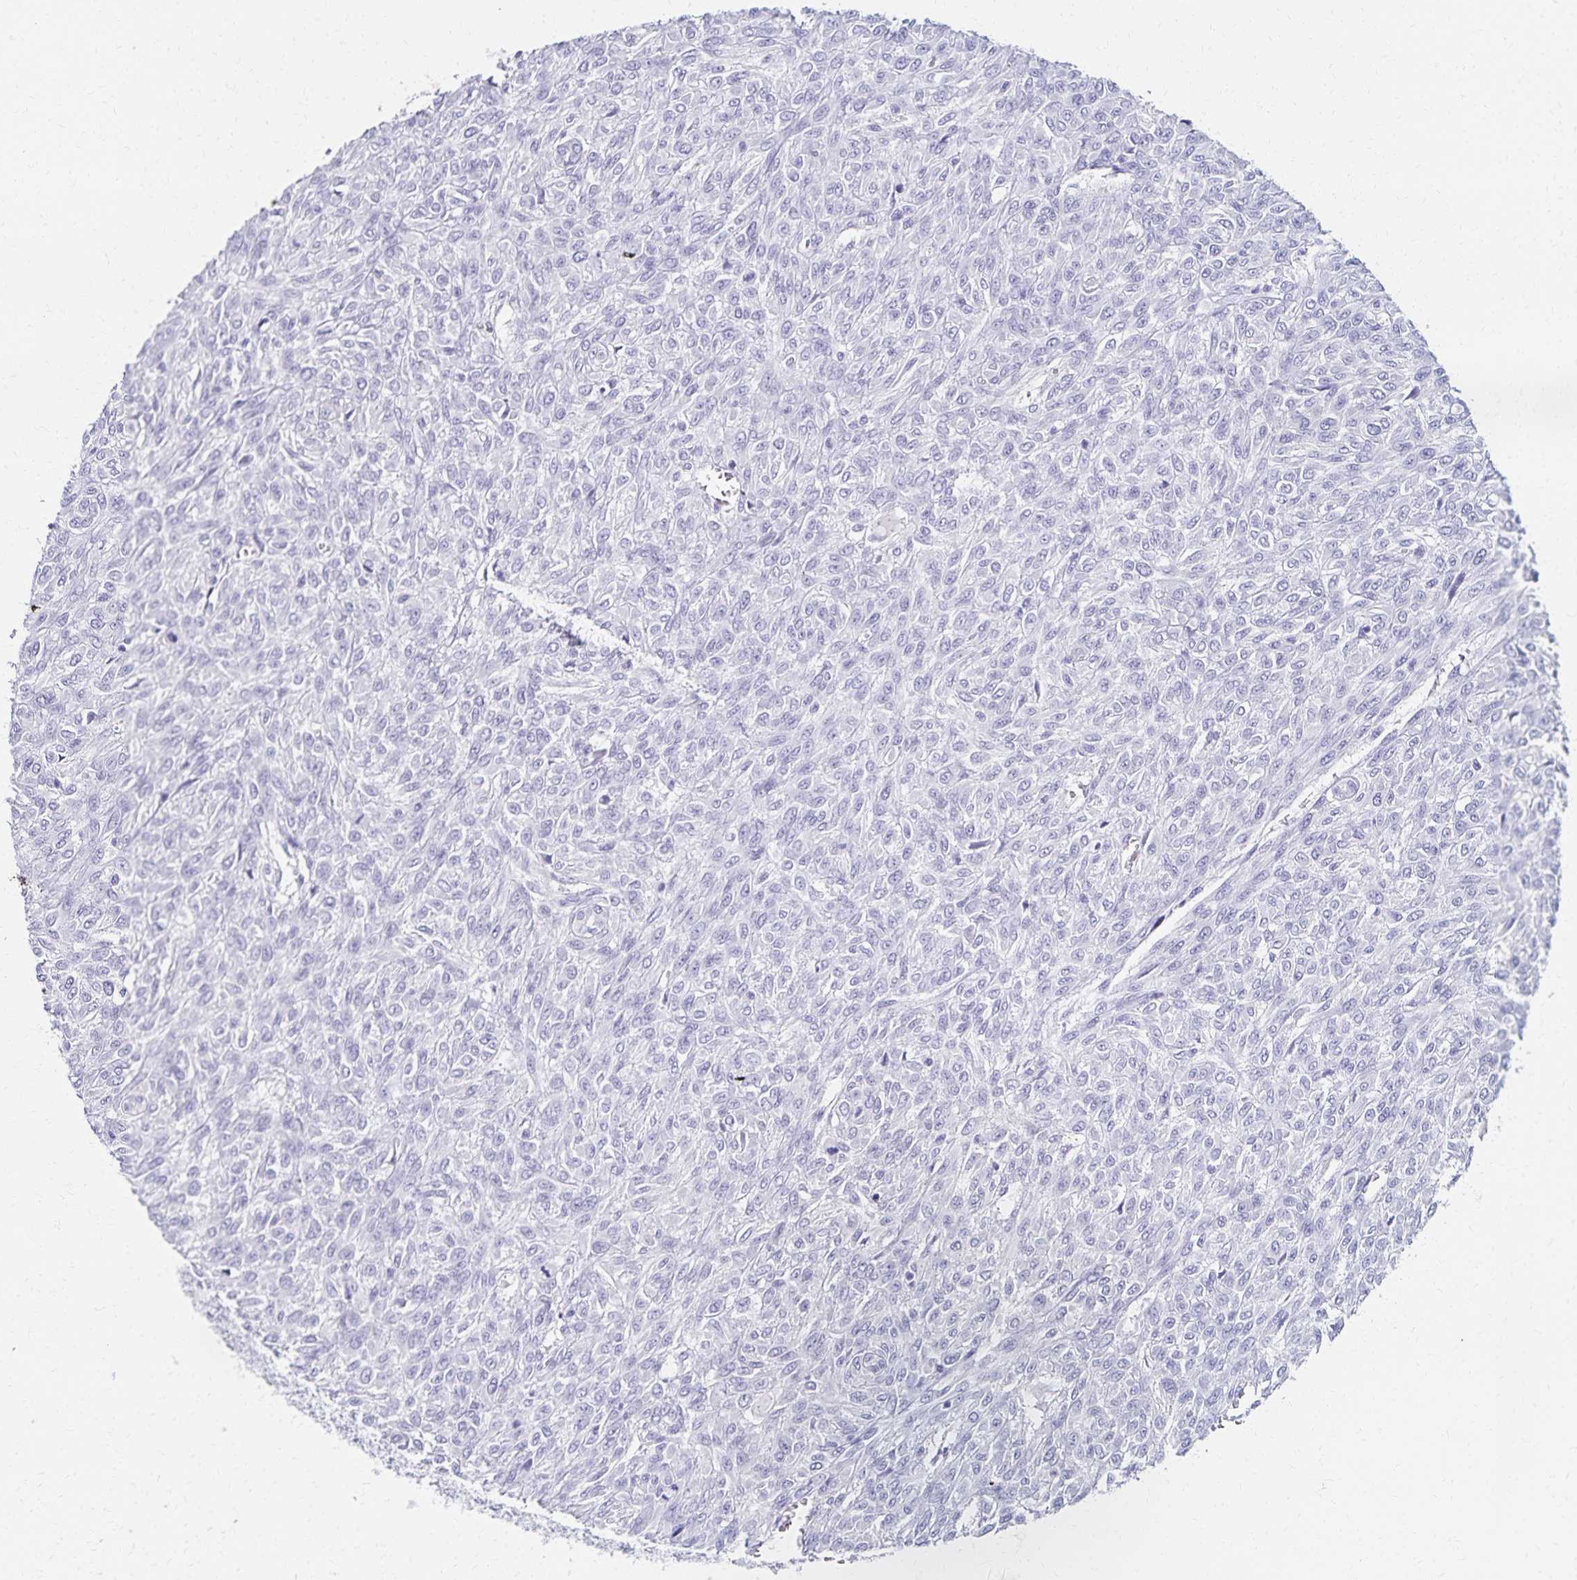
{"staining": {"intensity": "negative", "quantity": "none", "location": "none"}, "tissue": "renal cancer", "cell_type": "Tumor cells", "image_type": "cancer", "snomed": [{"axis": "morphology", "description": "Adenocarcinoma, NOS"}, {"axis": "topography", "description": "Kidney"}], "caption": "IHC histopathology image of neoplastic tissue: renal cancer stained with DAB reveals no significant protein positivity in tumor cells. (Stains: DAB immunohistochemistry (IHC) with hematoxylin counter stain, Microscopy: brightfield microscopy at high magnification).", "gene": "C2orf50", "patient": {"sex": "male", "age": 58}}